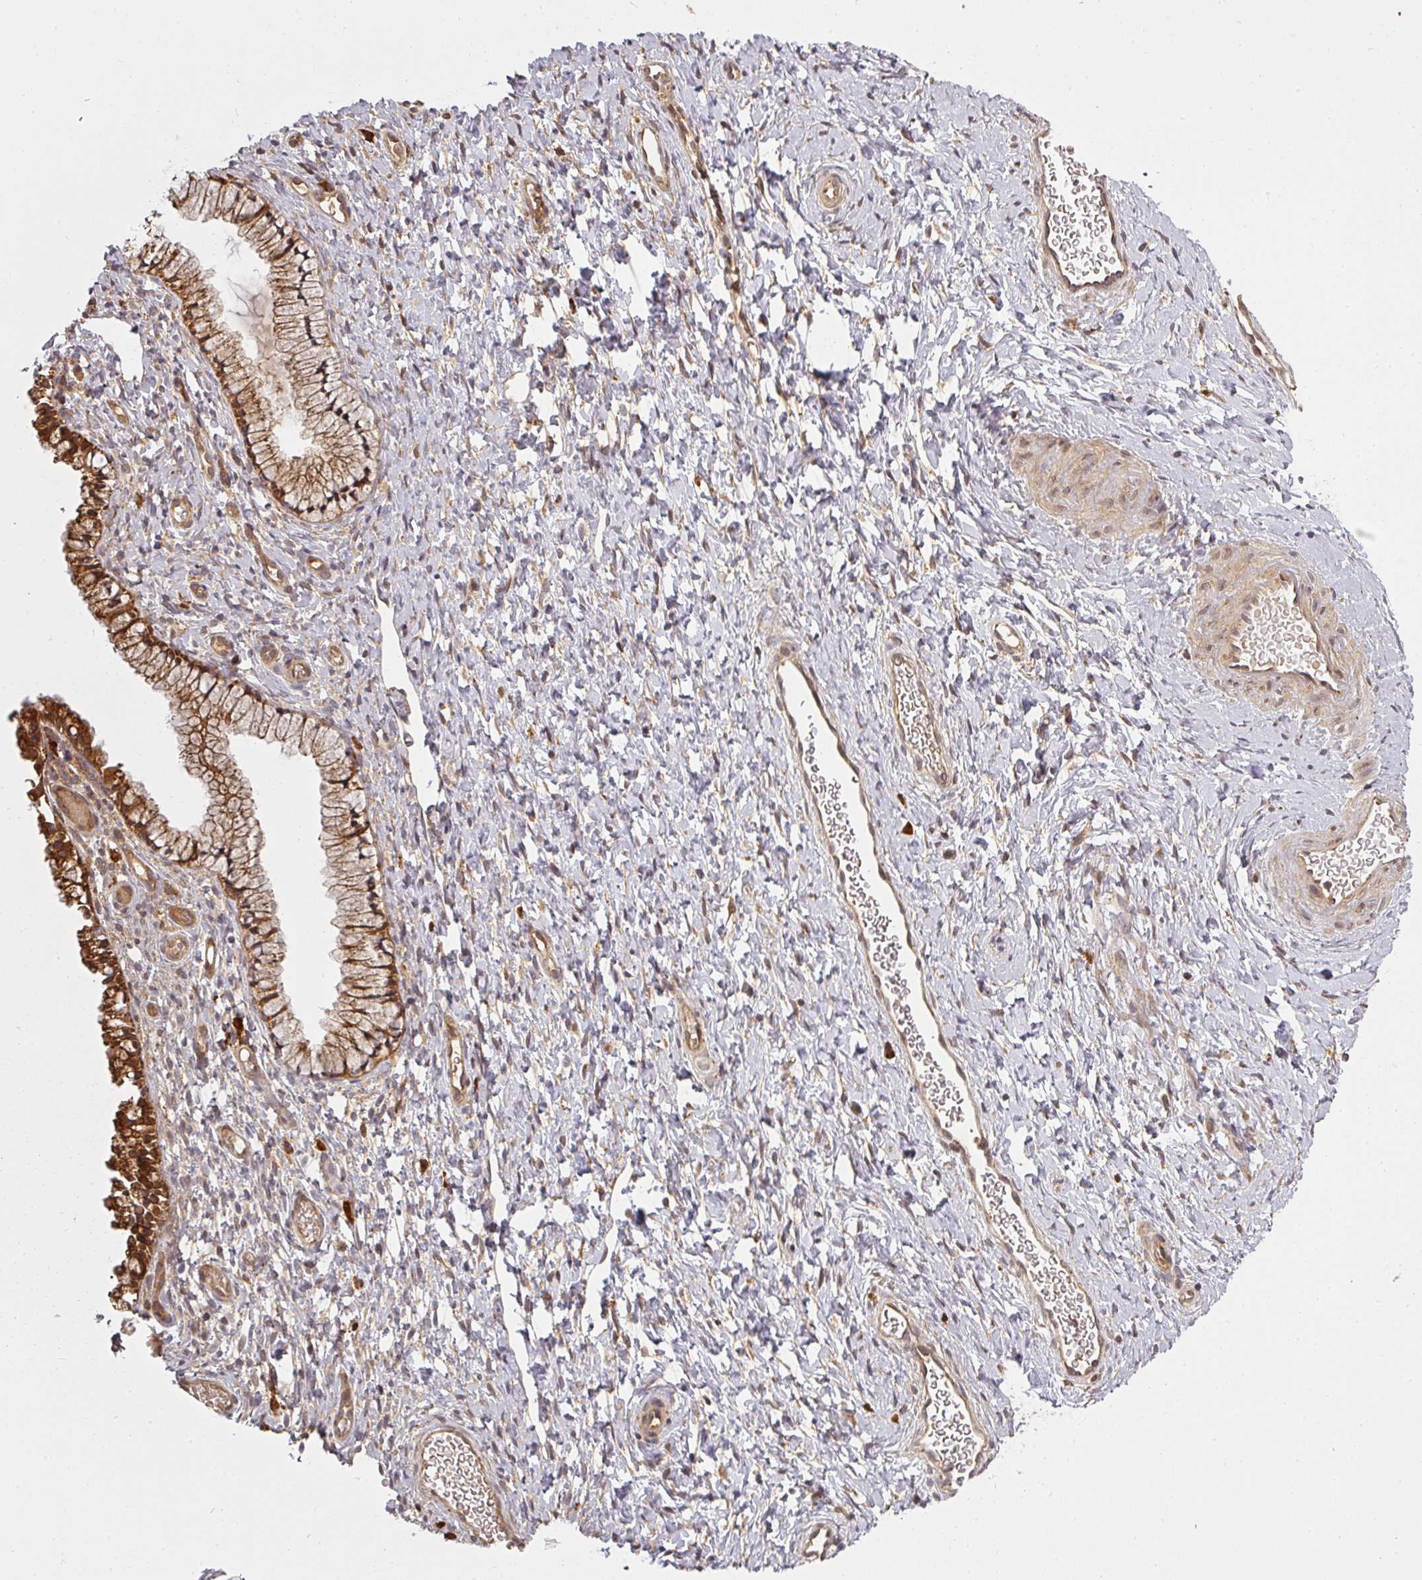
{"staining": {"intensity": "moderate", "quantity": ">75%", "location": "cytoplasmic/membranous"}, "tissue": "cervix", "cell_type": "Glandular cells", "image_type": "normal", "snomed": [{"axis": "morphology", "description": "Normal tissue, NOS"}, {"axis": "topography", "description": "Cervix"}], "caption": "Benign cervix was stained to show a protein in brown. There is medium levels of moderate cytoplasmic/membranous staining in approximately >75% of glandular cells.", "gene": "PPP6R3", "patient": {"sex": "female", "age": 36}}